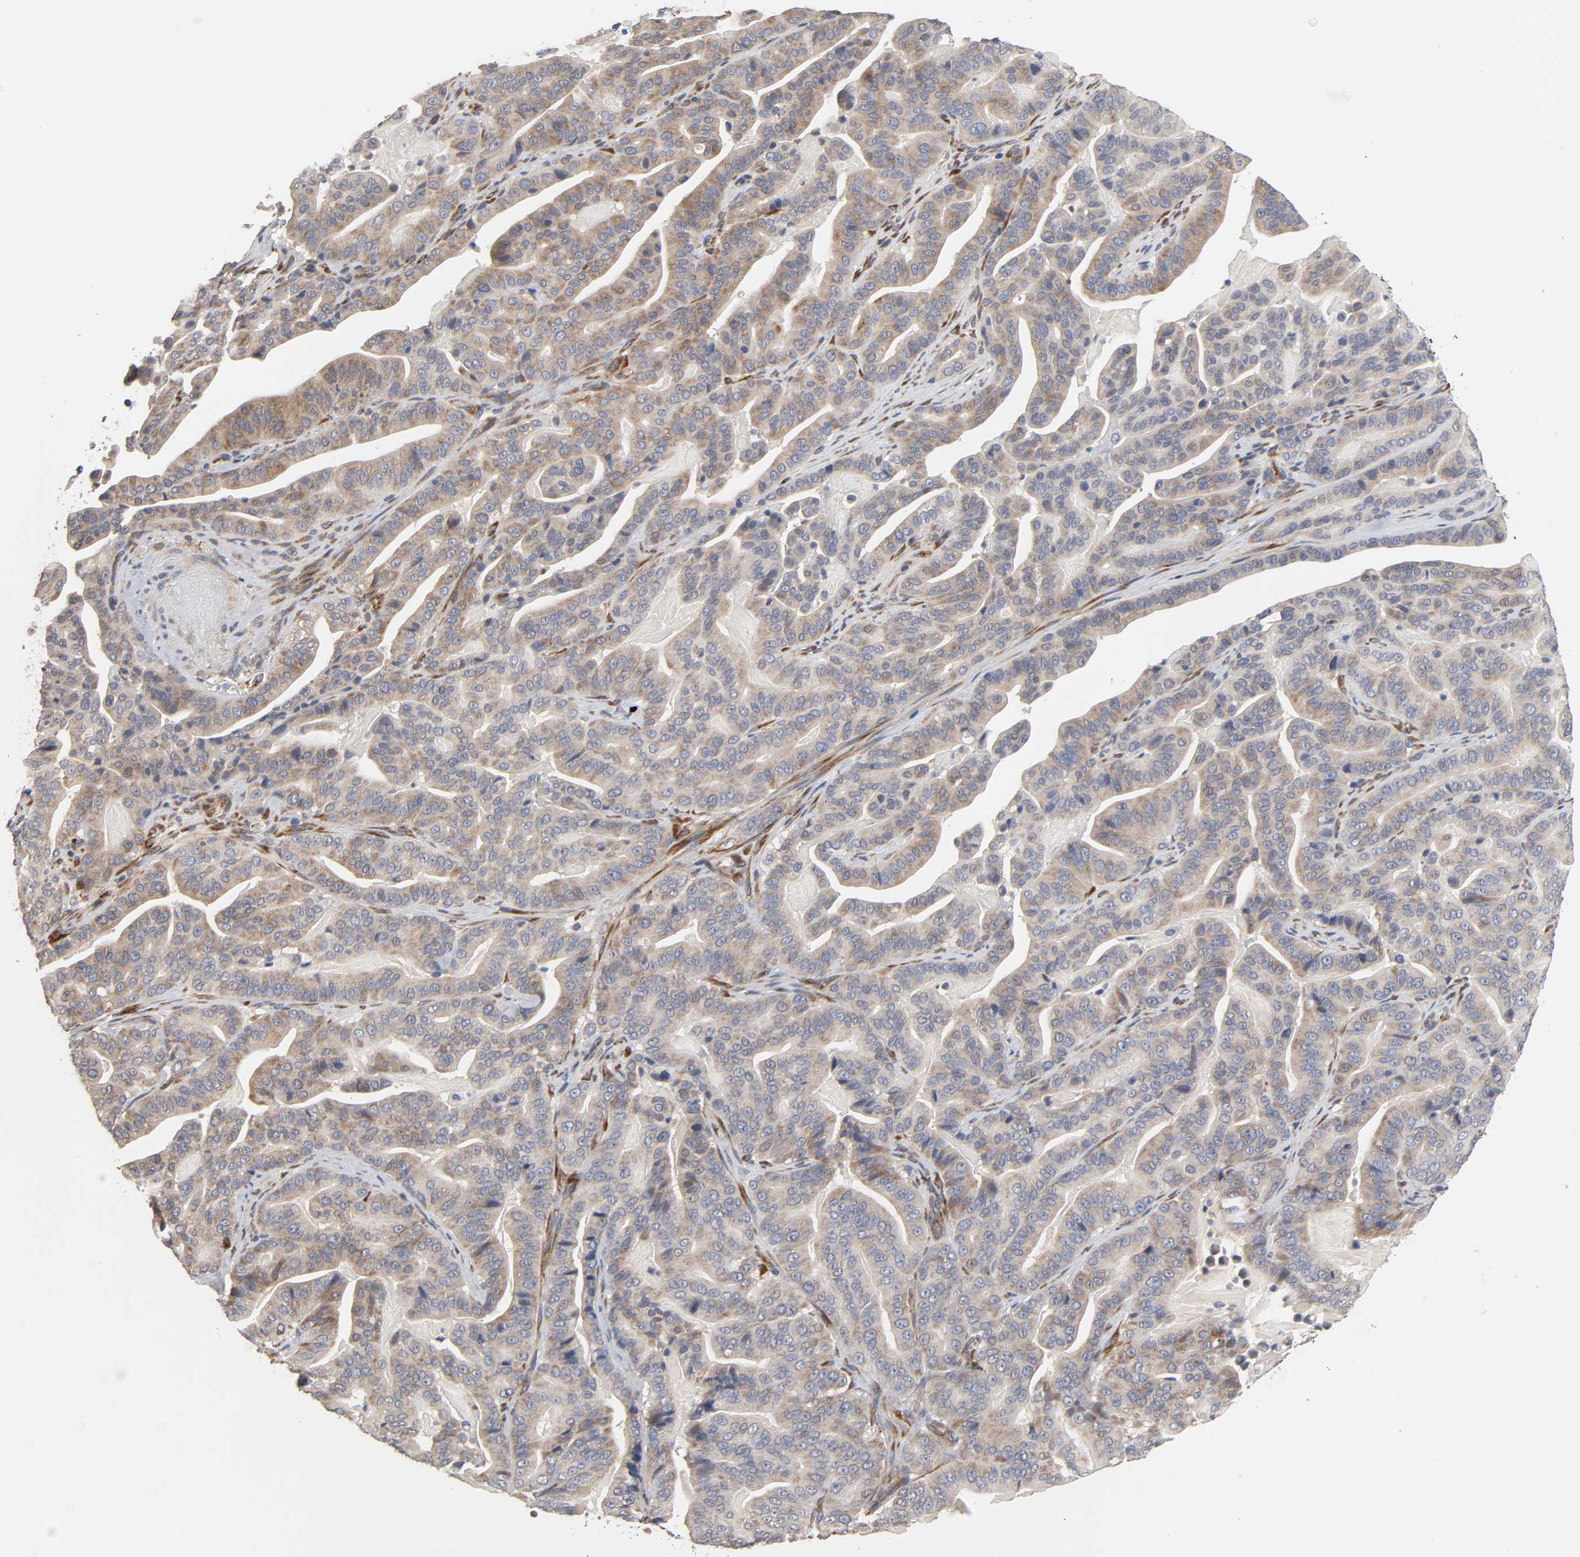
{"staining": {"intensity": "weak", "quantity": ">75%", "location": "cytoplasmic/membranous"}, "tissue": "pancreatic cancer", "cell_type": "Tumor cells", "image_type": "cancer", "snomed": [{"axis": "morphology", "description": "Adenocarcinoma, NOS"}, {"axis": "topography", "description": "Pancreas"}], "caption": "Tumor cells exhibit weak cytoplasmic/membranous positivity in about >75% of cells in pancreatic cancer.", "gene": "HDLBP", "patient": {"sex": "male", "age": 63}}